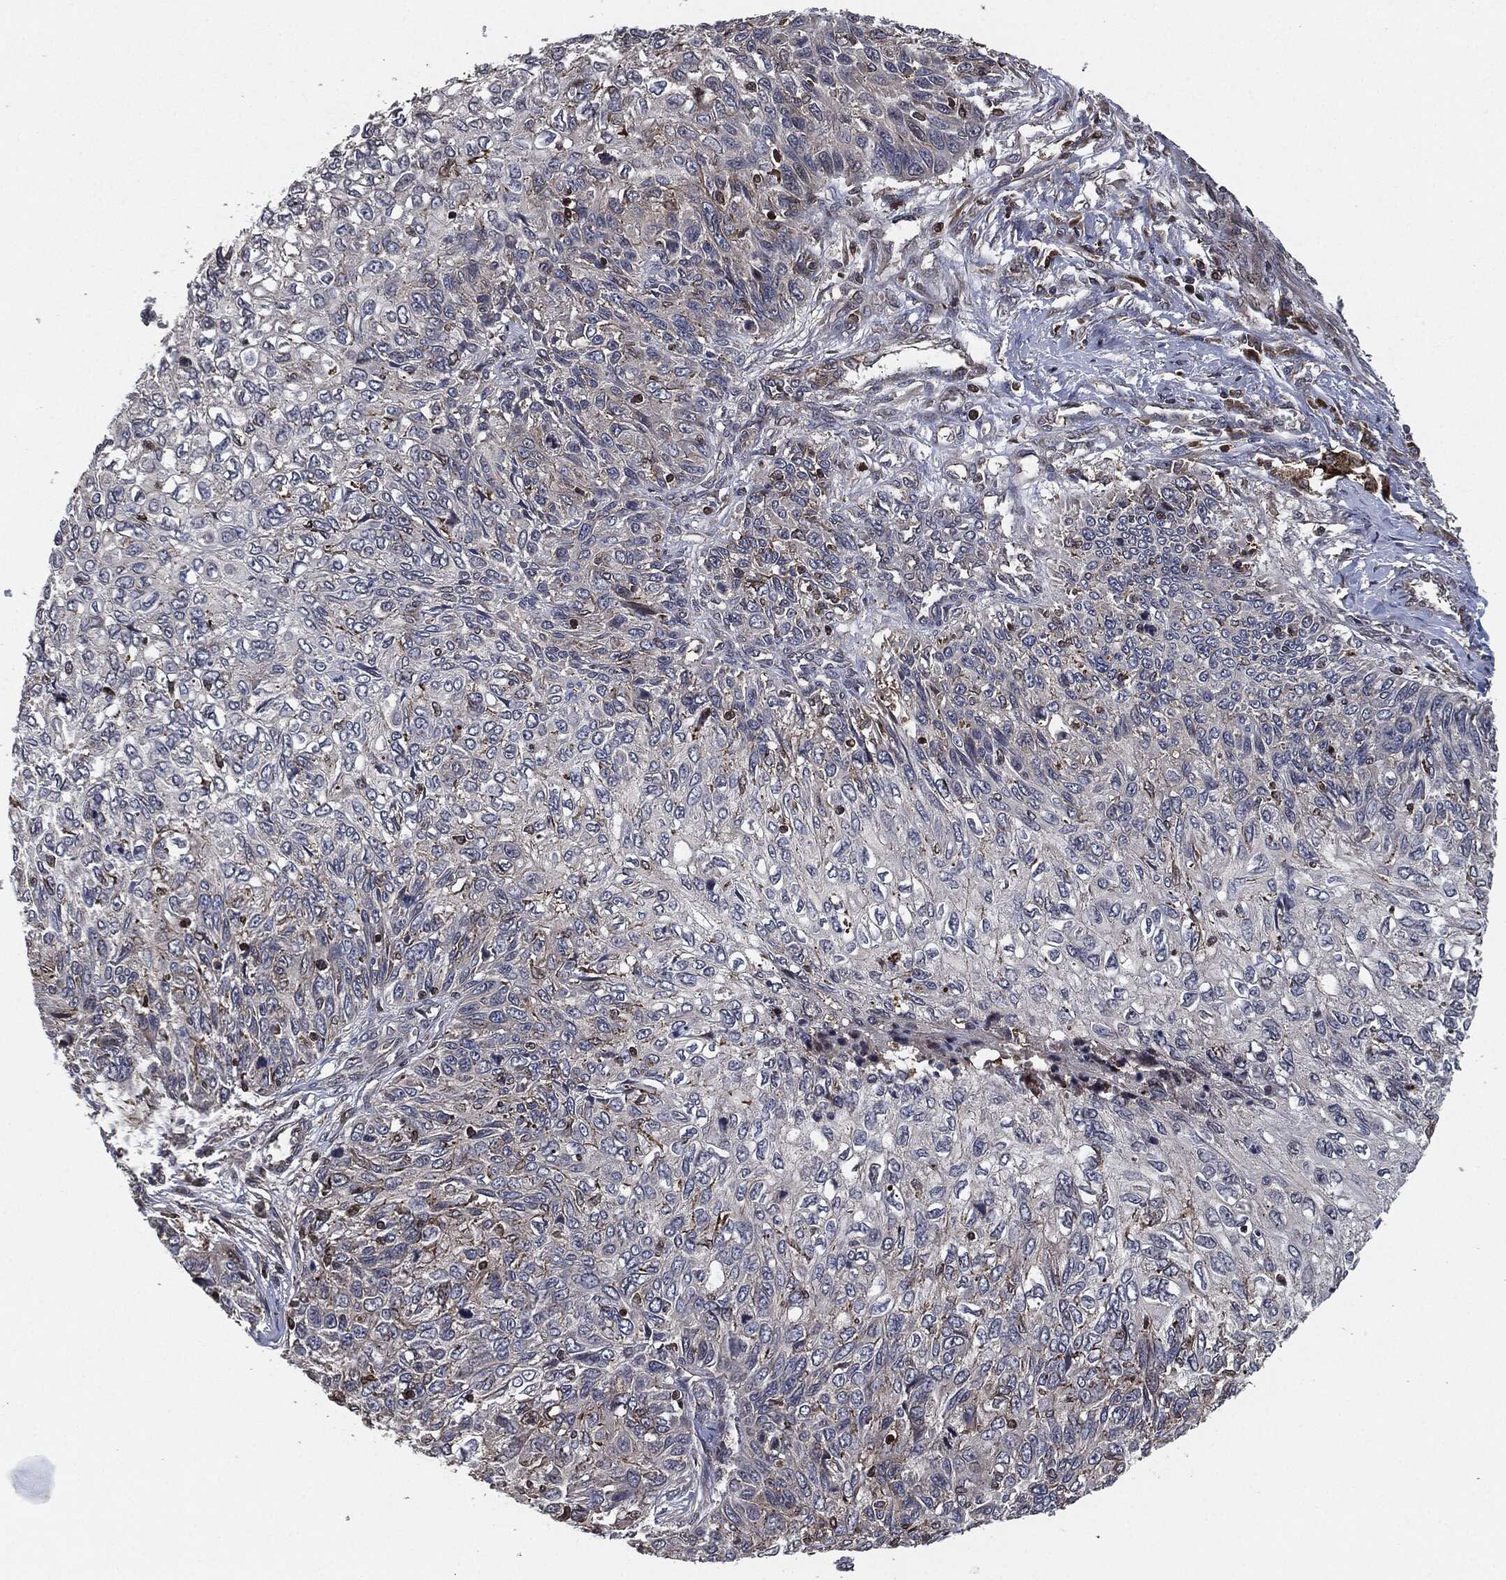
{"staining": {"intensity": "negative", "quantity": "none", "location": "none"}, "tissue": "skin cancer", "cell_type": "Tumor cells", "image_type": "cancer", "snomed": [{"axis": "morphology", "description": "Squamous cell carcinoma, NOS"}, {"axis": "topography", "description": "Skin"}], "caption": "Protein analysis of skin cancer exhibits no significant expression in tumor cells.", "gene": "UBR1", "patient": {"sex": "male", "age": 92}}